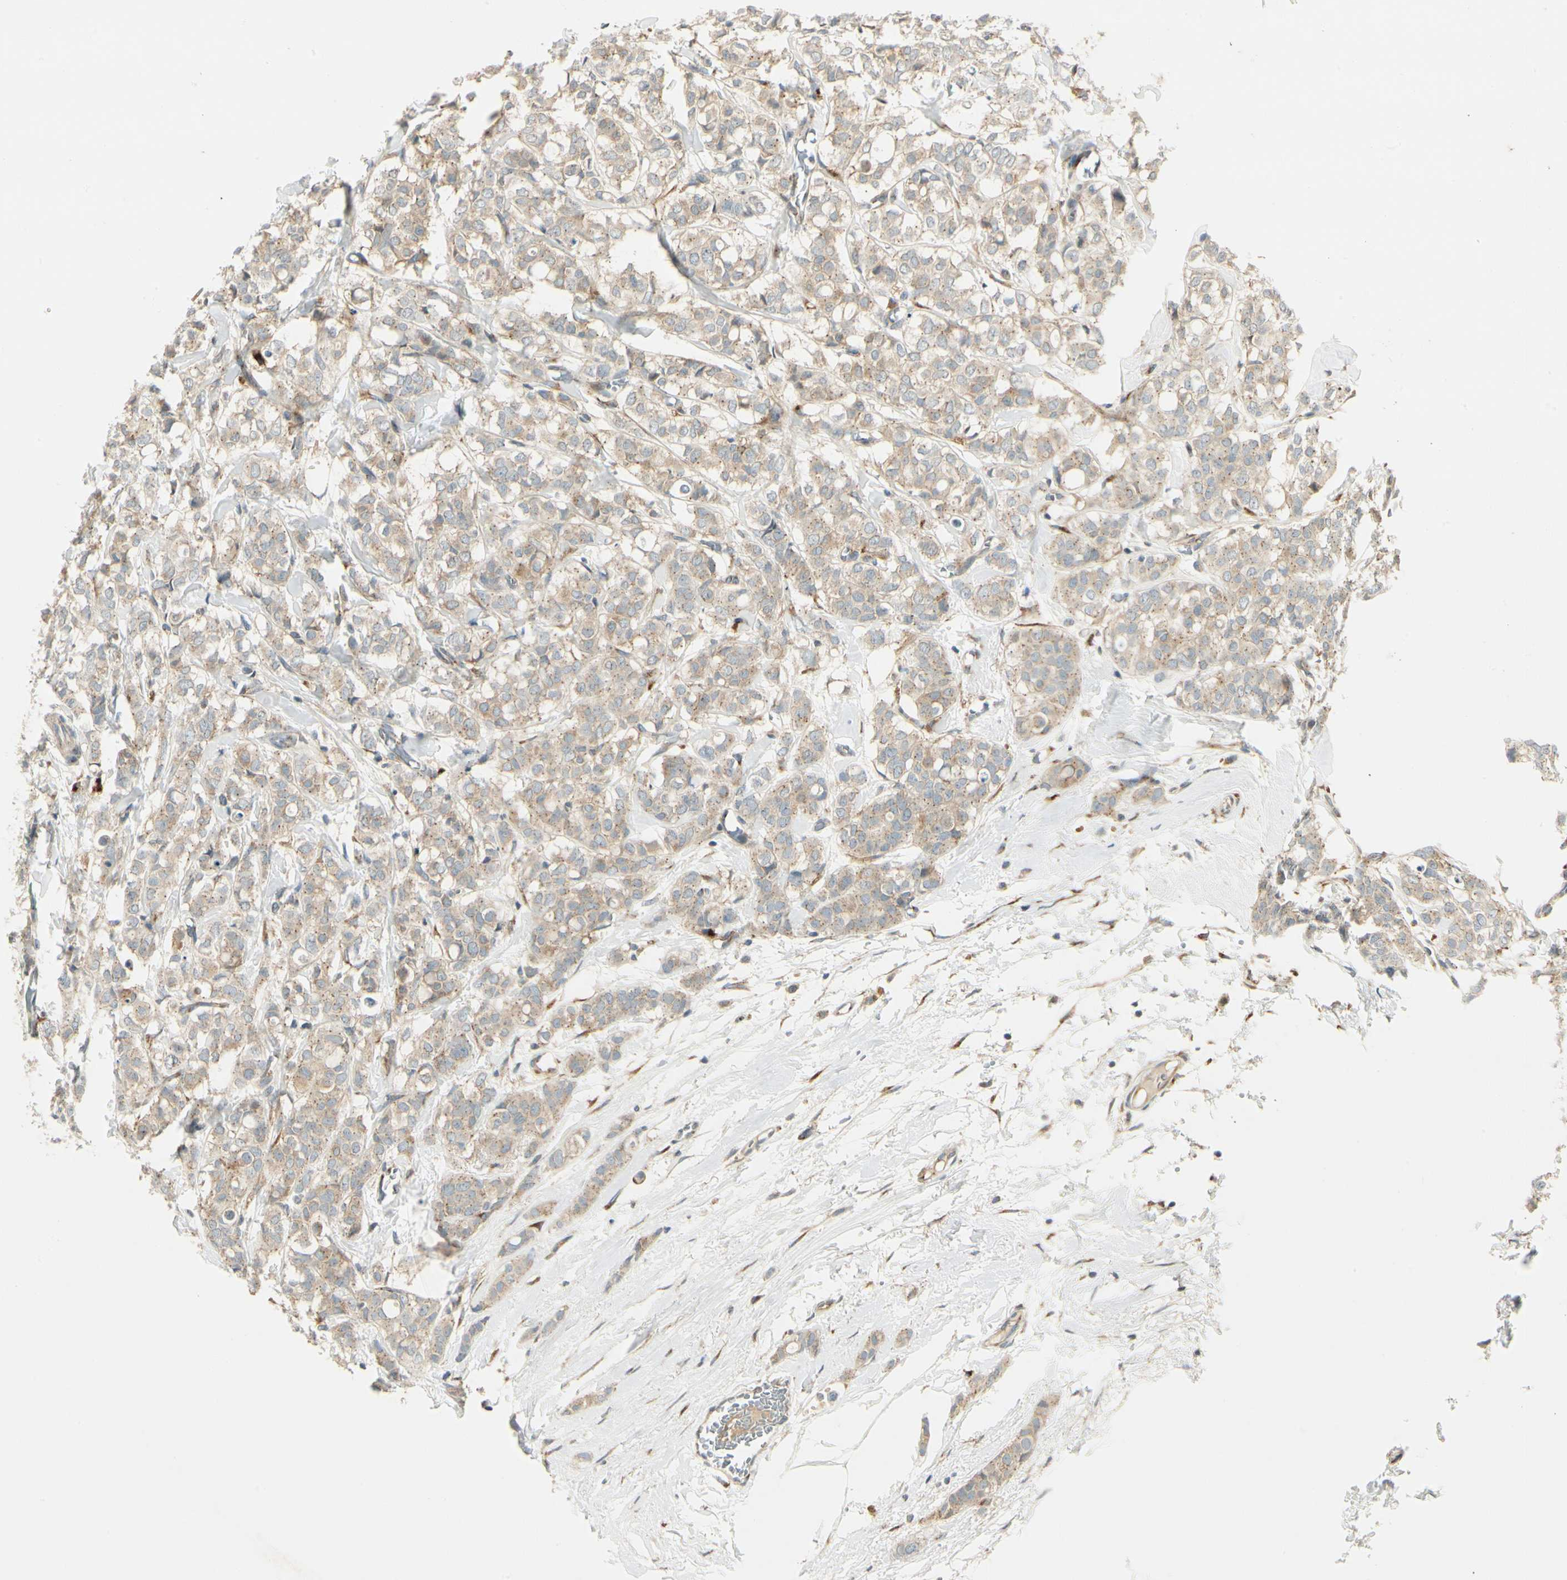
{"staining": {"intensity": "weak", "quantity": ">75%", "location": "cytoplasmic/membranous"}, "tissue": "breast cancer", "cell_type": "Tumor cells", "image_type": "cancer", "snomed": [{"axis": "morphology", "description": "Lobular carcinoma"}, {"axis": "topography", "description": "Breast"}], "caption": "Breast cancer was stained to show a protein in brown. There is low levels of weak cytoplasmic/membranous positivity in about >75% of tumor cells. The protein of interest is shown in brown color, while the nuclei are stained blue.", "gene": "MANSC1", "patient": {"sex": "female", "age": 60}}